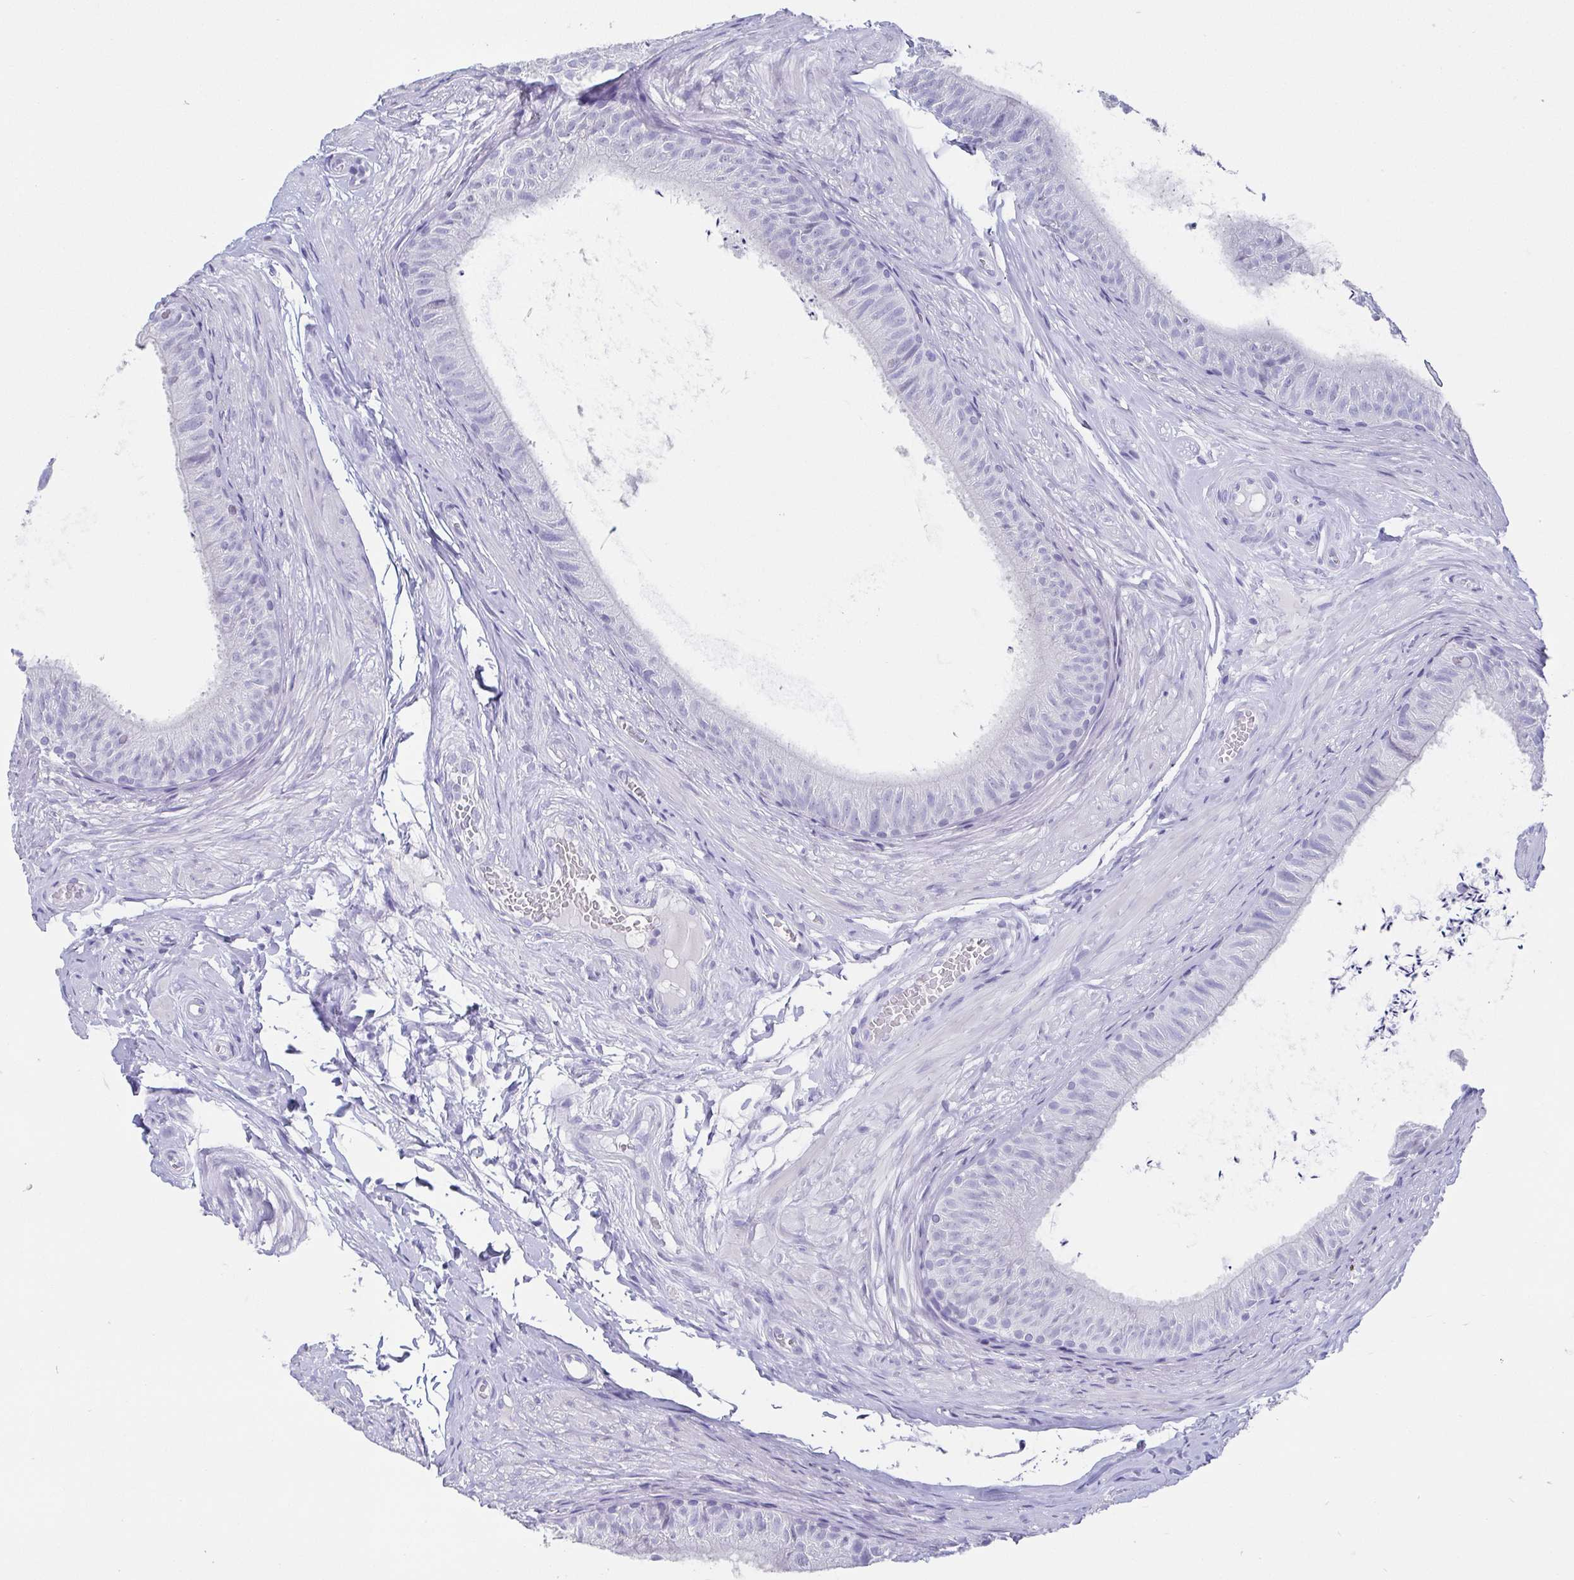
{"staining": {"intensity": "negative", "quantity": "none", "location": "none"}, "tissue": "epididymis", "cell_type": "Glandular cells", "image_type": "normal", "snomed": [{"axis": "morphology", "description": "Normal tissue, NOS"}, {"axis": "topography", "description": "Epididymis, spermatic cord, NOS"}, {"axis": "topography", "description": "Epididymis"}, {"axis": "topography", "description": "Peripheral nerve tissue"}], "caption": "Image shows no protein positivity in glandular cells of benign epididymis. (Stains: DAB (3,3'-diaminobenzidine) immunohistochemistry (IHC) with hematoxylin counter stain, Microscopy: brightfield microscopy at high magnification).", "gene": "SCGN", "patient": {"sex": "male", "age": 29}}